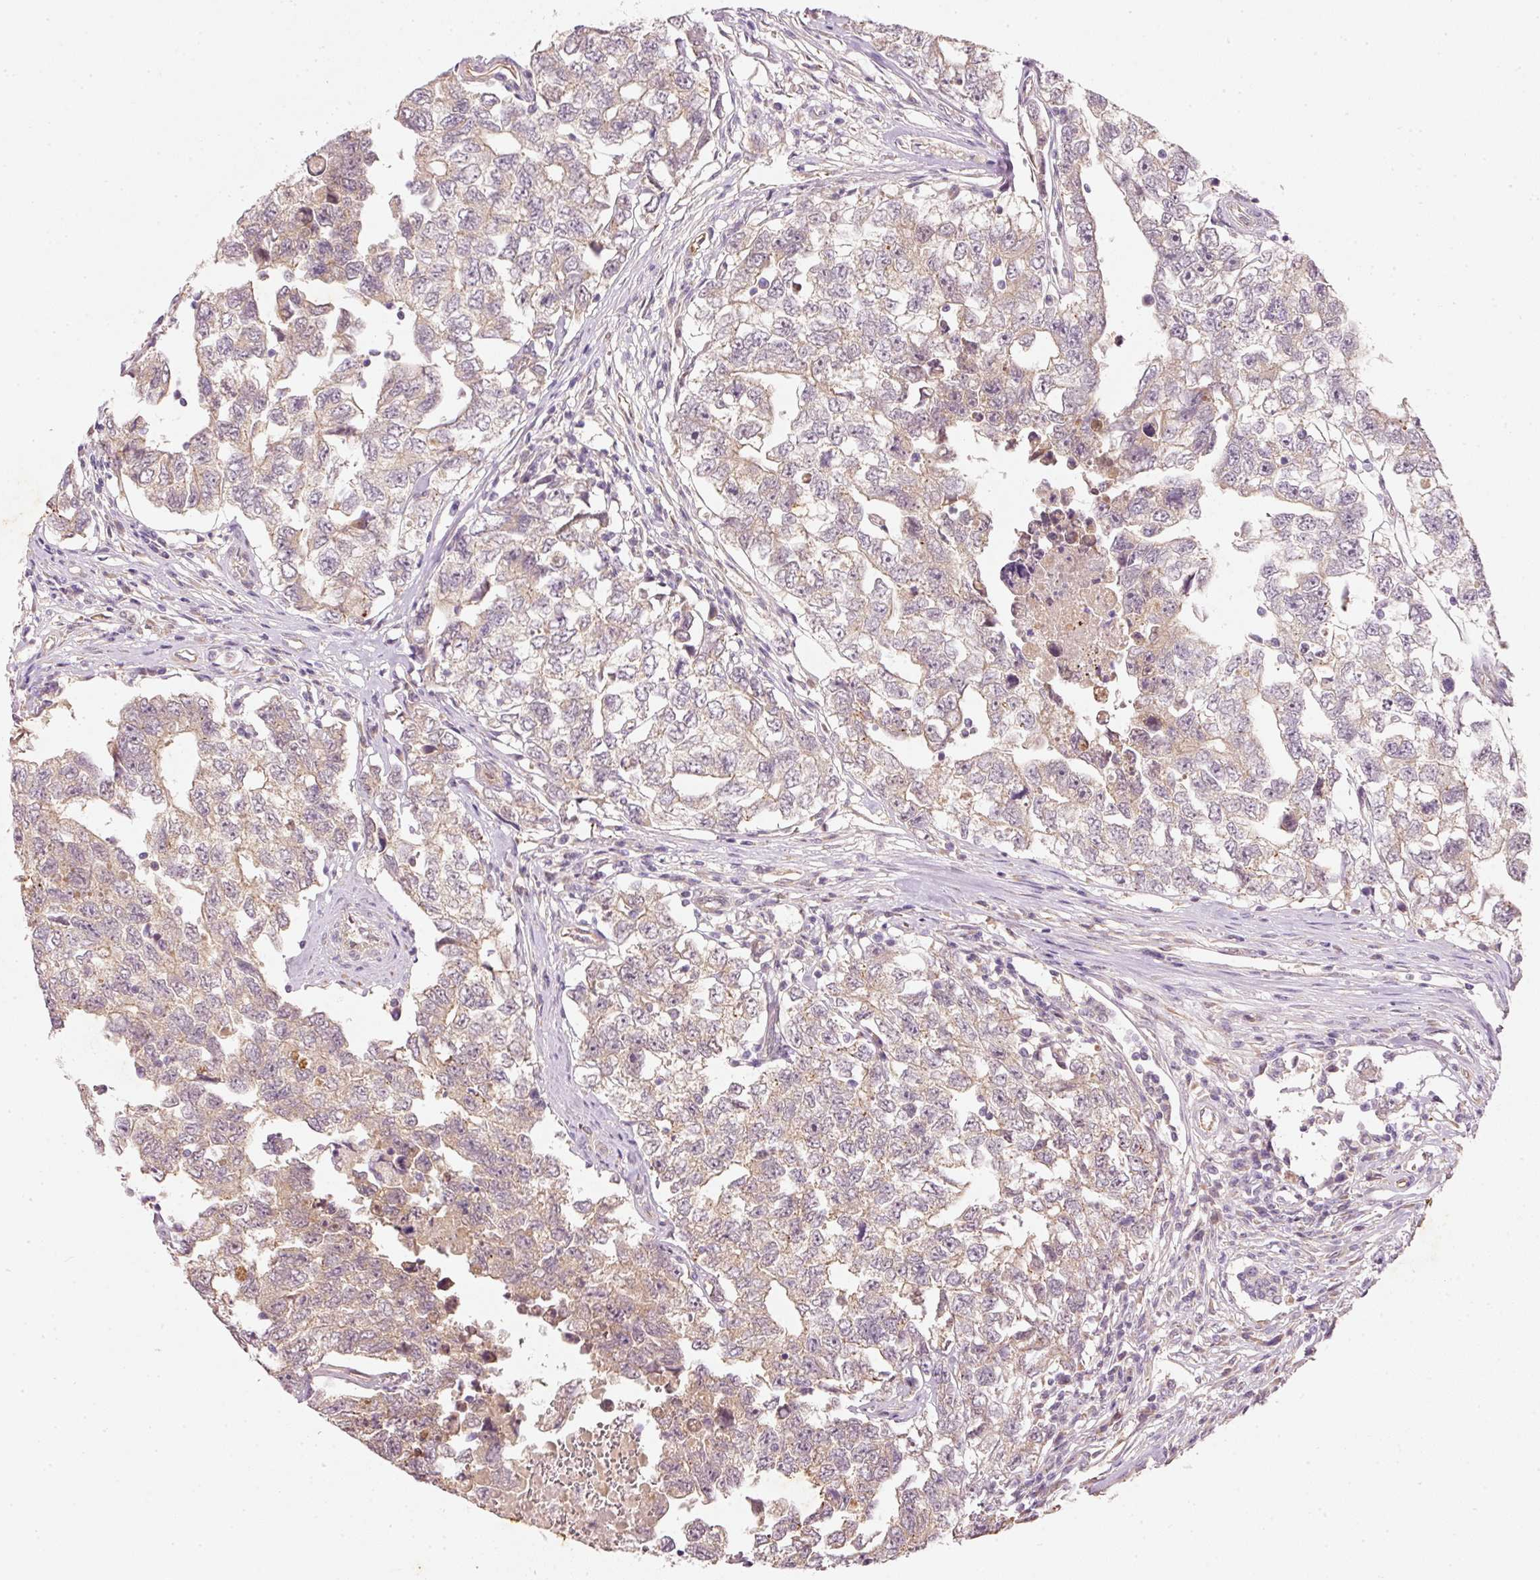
{"staining": {"intensity": "weak", "quantity": "25%-75%", "location": "cytoplasmic/membranous"}, "tissue": "testis cancer", "cell_type": "Tumor cells", "image_type": "cancer", "snomed": [{"axis": "morphology", "description": "Carcinoma, Embryonal, NOS"}, {"axis": "topography", "description": "Testis"}], "caption": "Immunohistochemical staining of embryonal carcinoma (testis) exhibits low levels of weak cytoplasmic/membranous protein positivity in approximately 25%-75% of tumor cells.", "gene": "RGL2", "patient": {"sex": "male", "age": 22}}